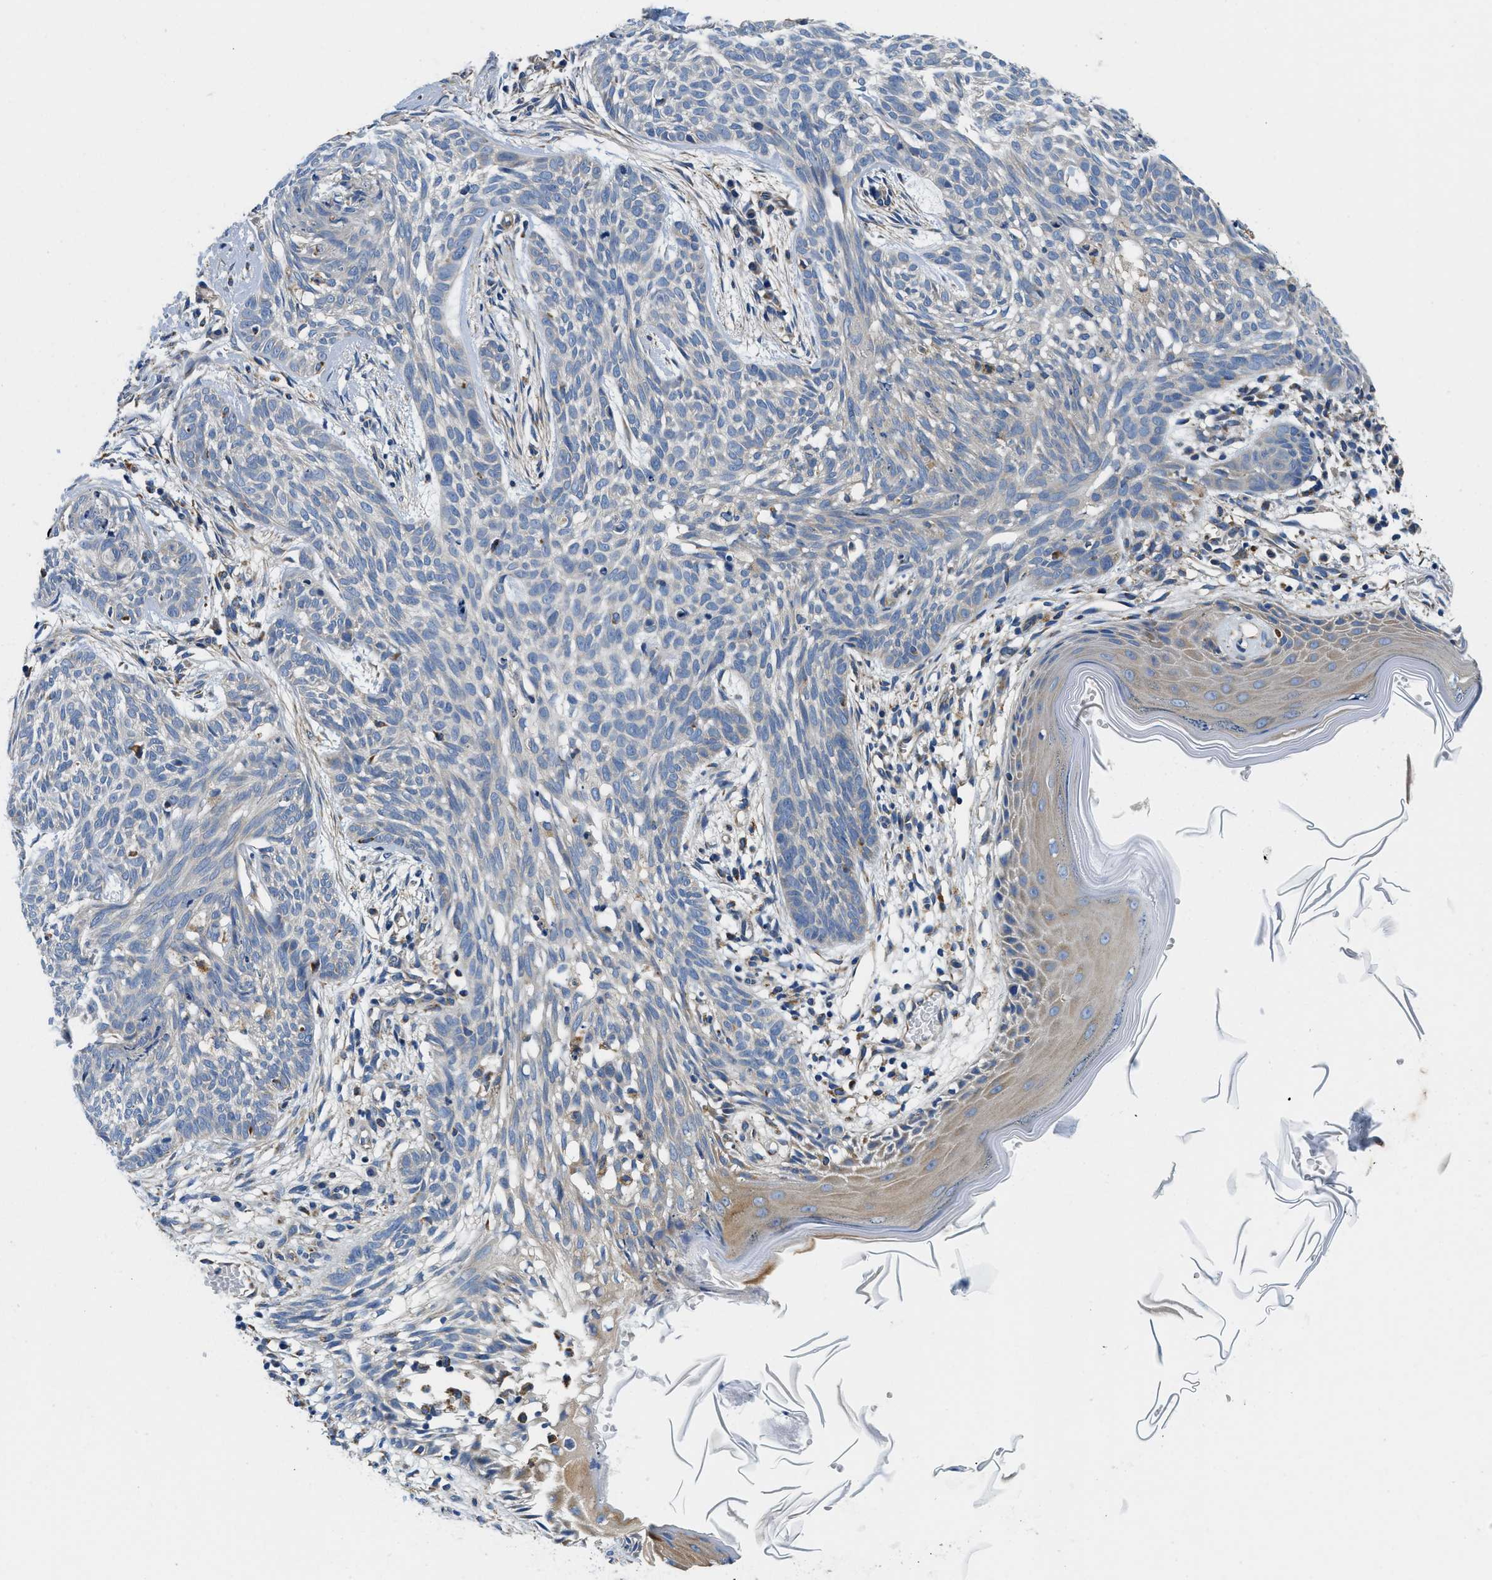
{"staining": {"intensity": "negative", "quantity": "none", "location": "none"}, "tissue": "skin cancer", "cell_type": "Tumor cells", "image_type": "cancer", "snomed": [{"axis": "morphology", "description": "Basal cell carcinoma"}, {"axis": "topography", "description": "Skin"}], "caption": "There is no significant staining in tumor cells of skin basal cell carcinoma.", "gene": "SAMD4B", "patient": {"sex": "female", "age": 59}}